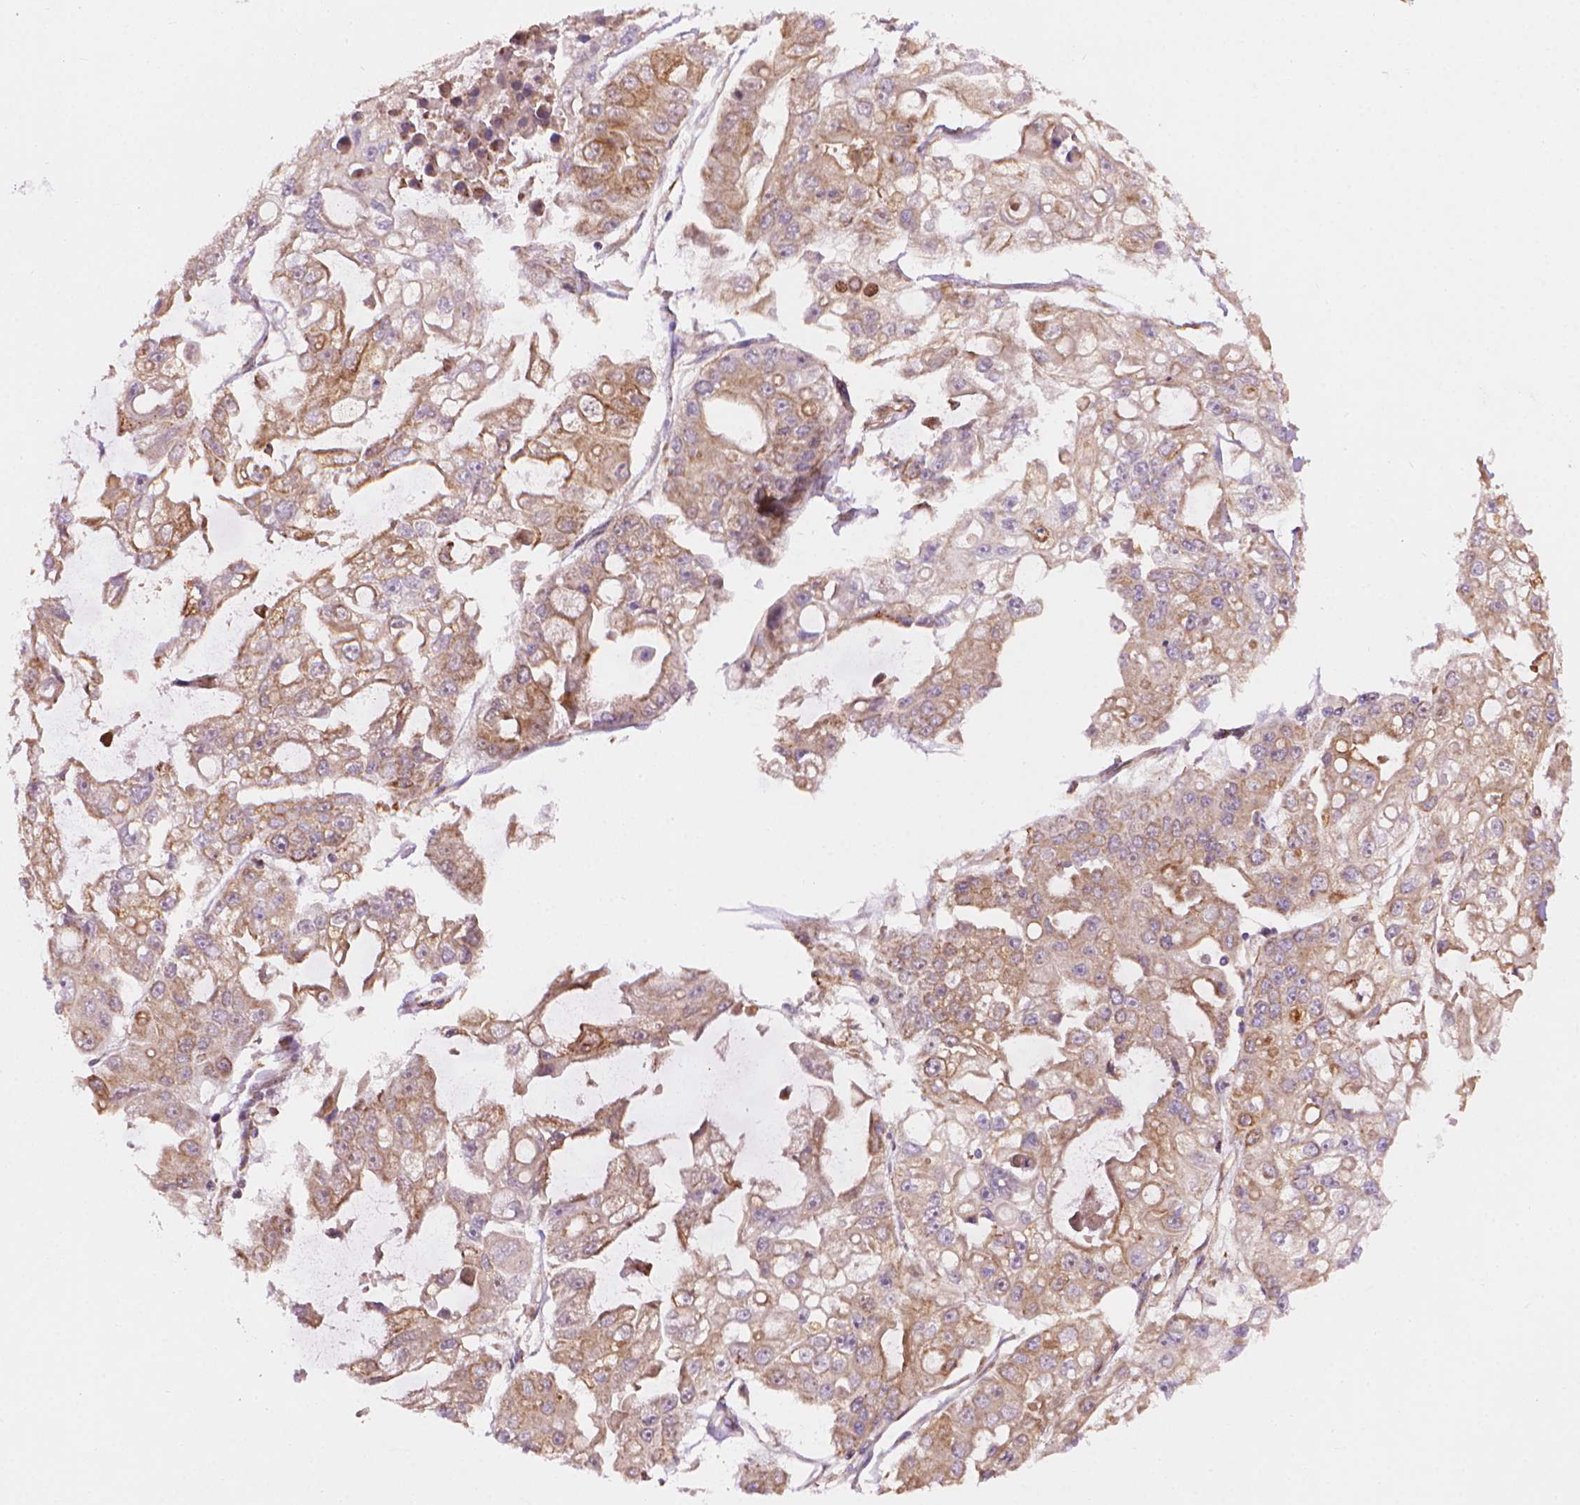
{"staining": {"intensity": "moderate", "quantity": "<25%", "location": "cytoplasmic/membranous"}, "tissue": "ovarian cancer", "cell_type": "Tumor cells", "image_type": "cancer", "snomed": [{"axis": "morphology", "description": "Cystadenocarcinoma, serous, NOS"}, {"axis": "topography", "description": "Ovary"}], "caption": "The histopathology image demonstrates a brown stain indicating the presence of a protein in the cytoplasmic/membranous of tumor cells in serous cystadenocarcinoma (ovarian).", "gene": "VARS2", "patient": {"sex": "female", "age": 56}}